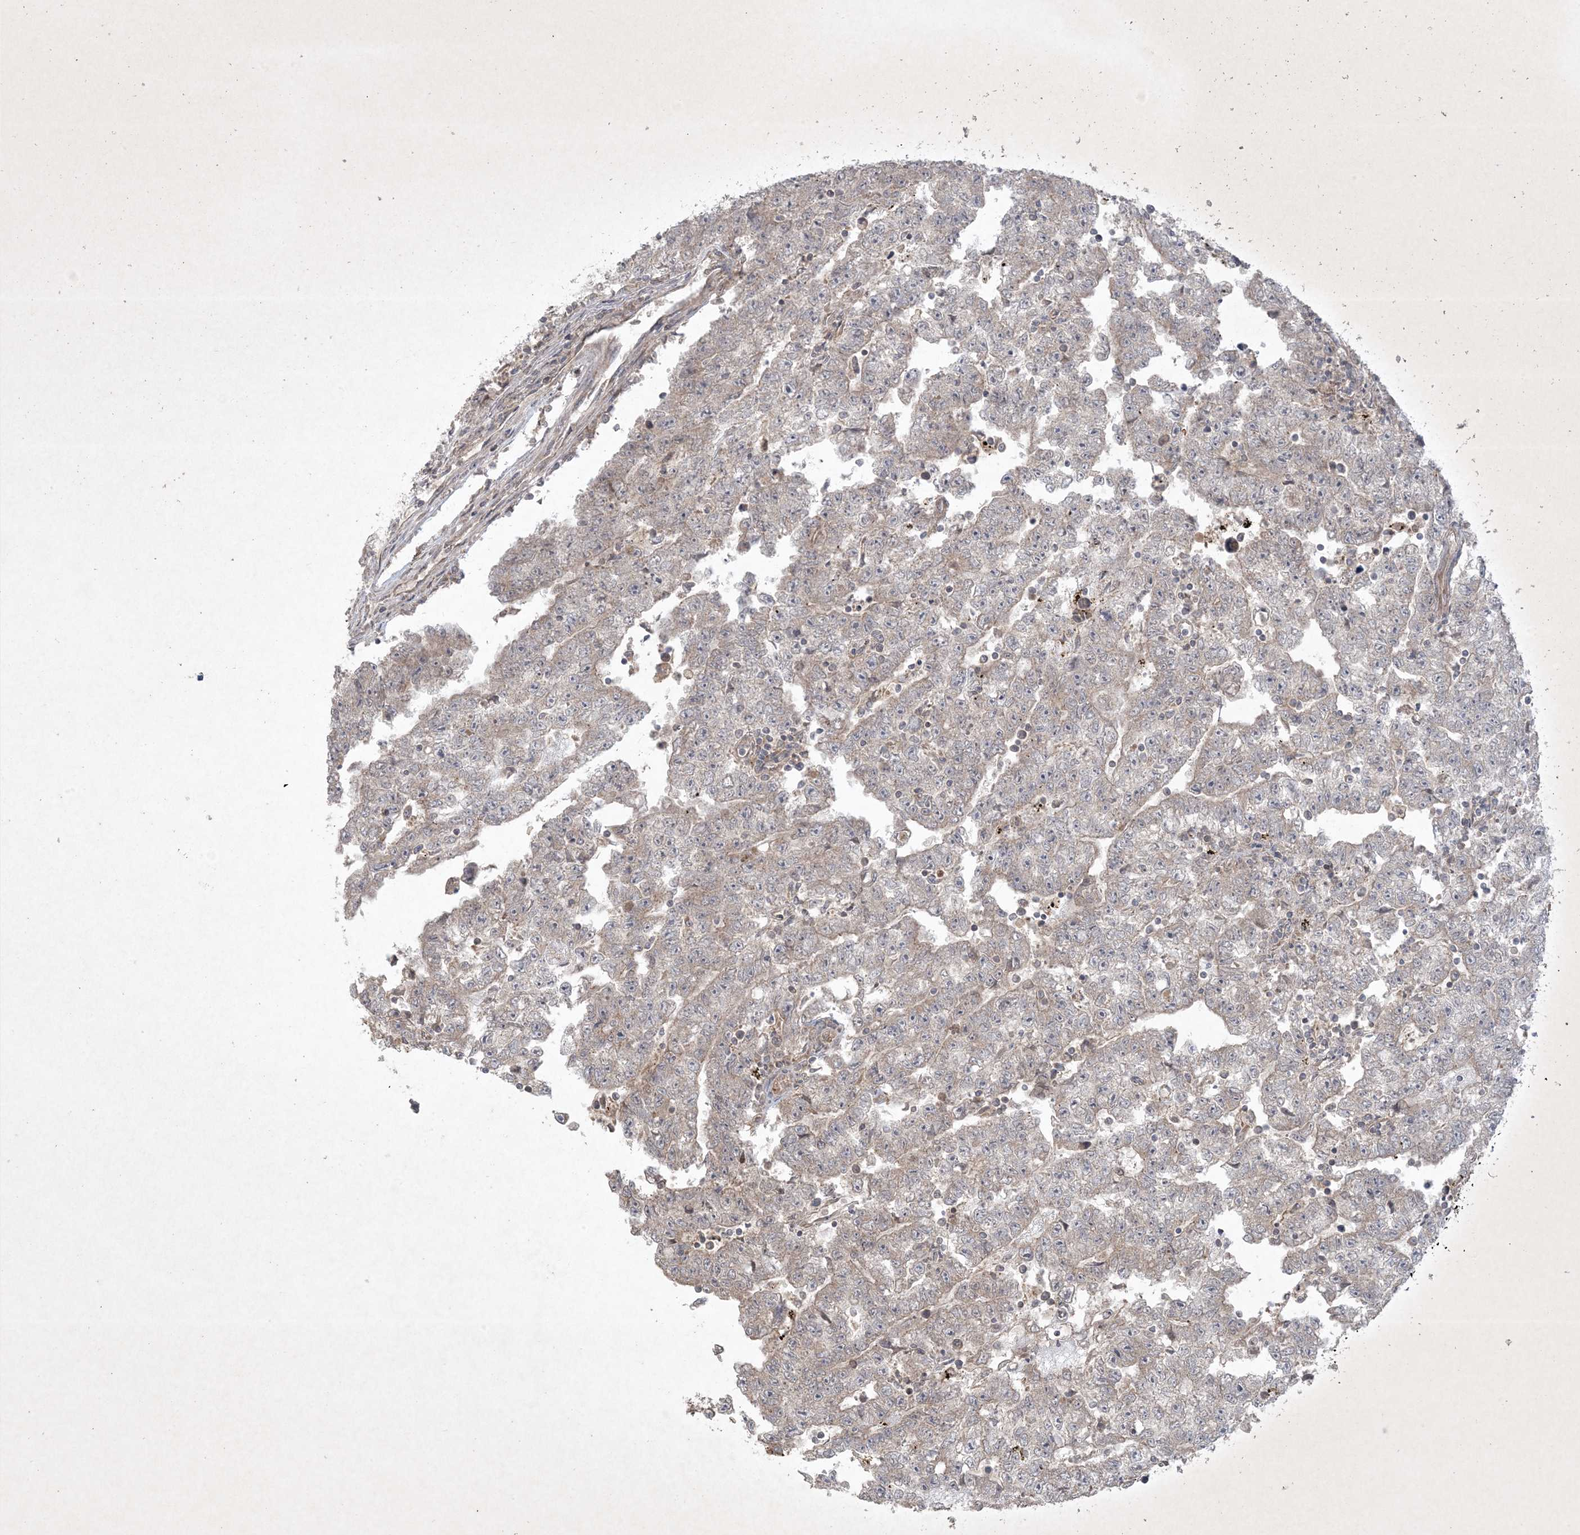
{"staining": {"intensity": "weak", "quantity": "25%-75%", "location": "cytoplasmic/membranous"}, "tissue": "testis cancer", "cell_type": "Tumor cells", "image_type": "cancer", "snomed": [{"axis": "morphology", "description": "Carcinoma, Embryonal, NOS"}, {"axis": "topography", "description": "Testis"}], "caption": "Brown immunohistochemical staining in human testis cancer reveals weak cytoplasmic/membranous expression in approximately 25%-75% of tumor cells. Using DAB (3,3'-diaminobenzidine) (brown) and hematoxylin (blue) stains, captured at high magnification using brightfield microscopy.", "gene": "NRBP2", "patient": {"sex": "male", "age": 25}}